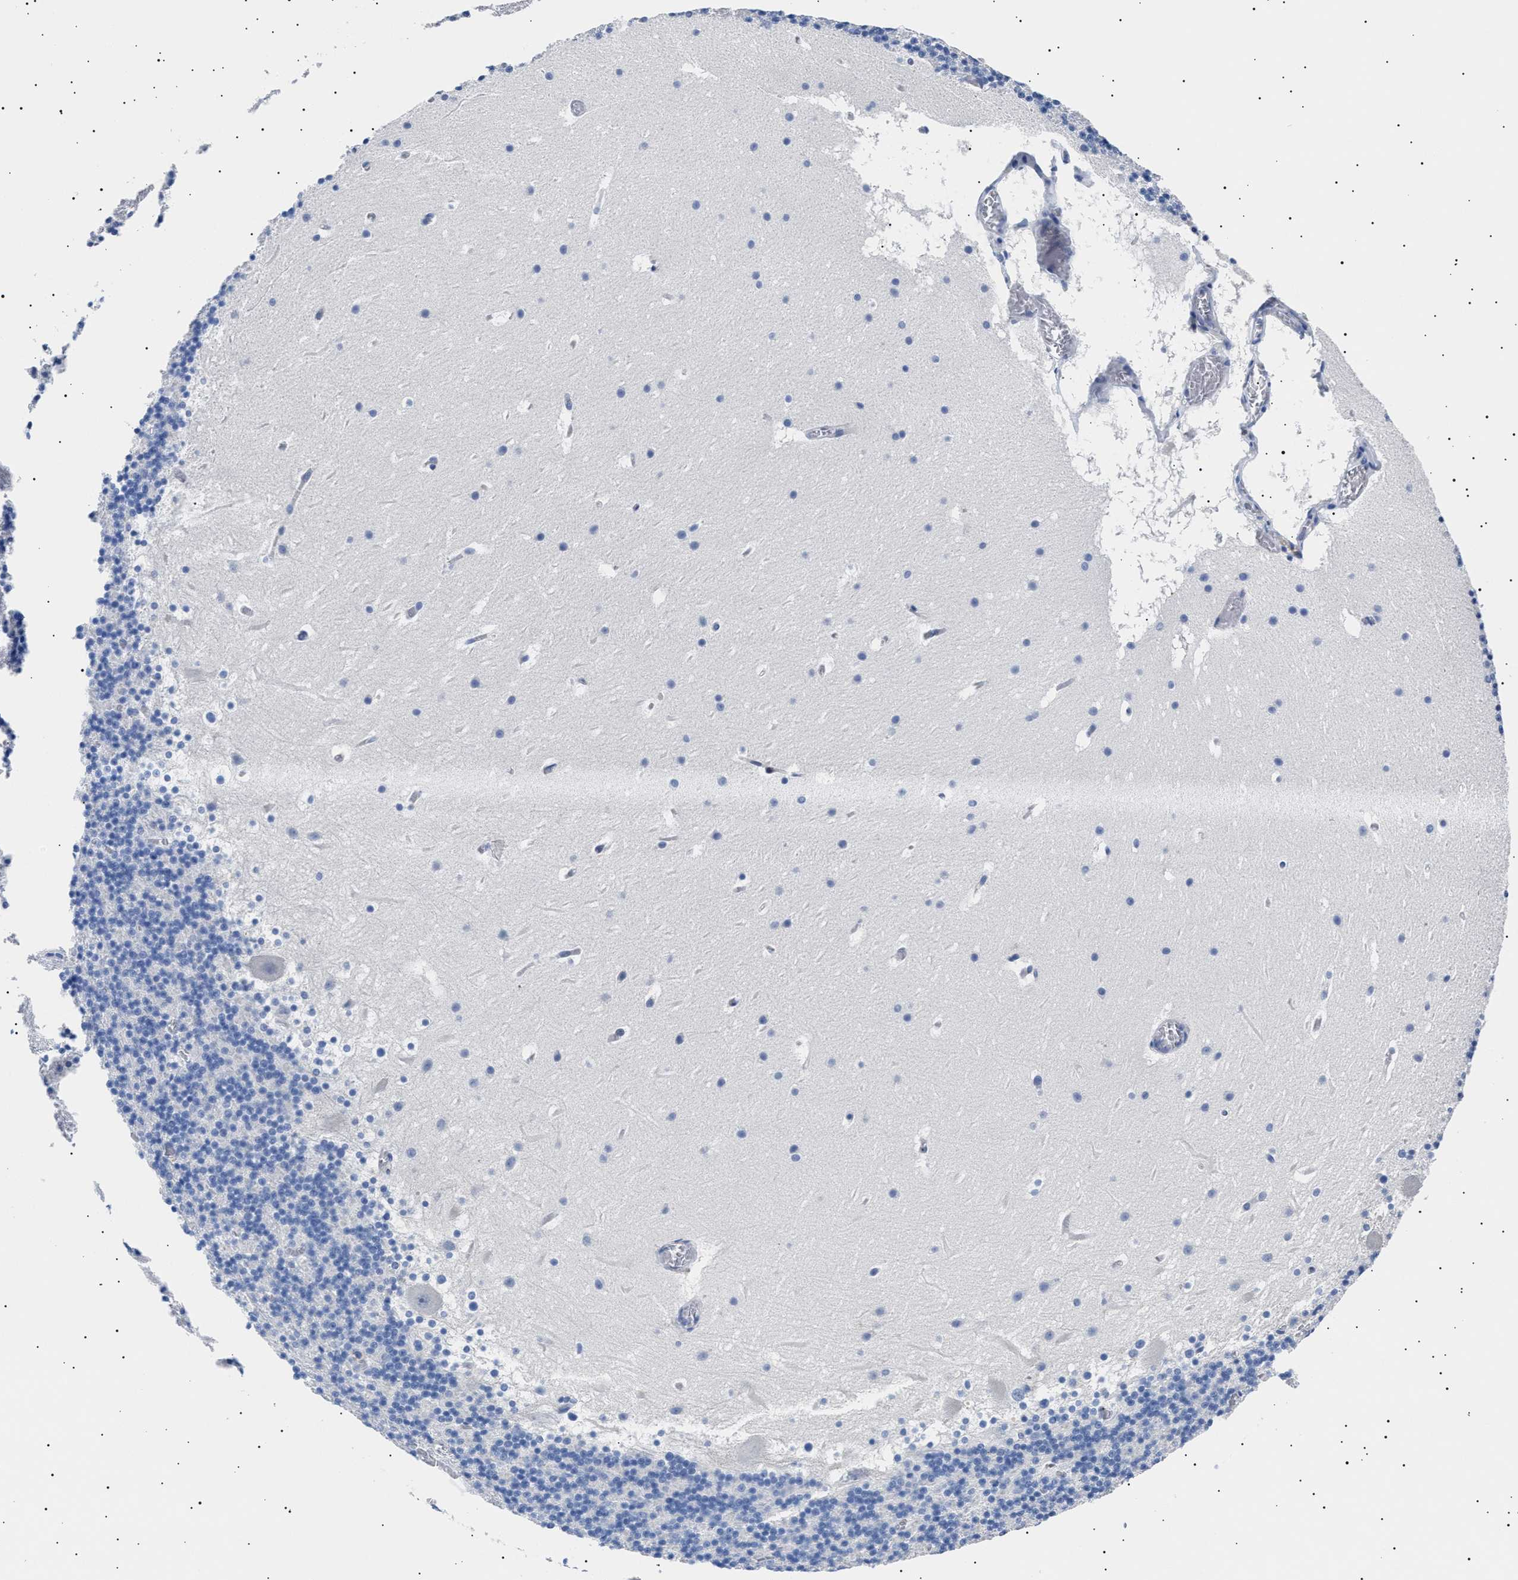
{"staining": {"intensity": "negative", "quantity": "none", "location": "none"}, "tissue": "cerebellum", "cell_type": "Cells in granular layer", "image_type": "normal", "snomed": [{"axis": "morphology", "description": "Normal tissue, NOS"}, {"axis": "topography", "description": "Cerebellum"}], "caption": "DAB immunohistochemical staining of normal human cerebellum displays no significant expression in cells in granular layer.", "gene": "HEMGN", "patient": {"sex": "male", "age": 45}}